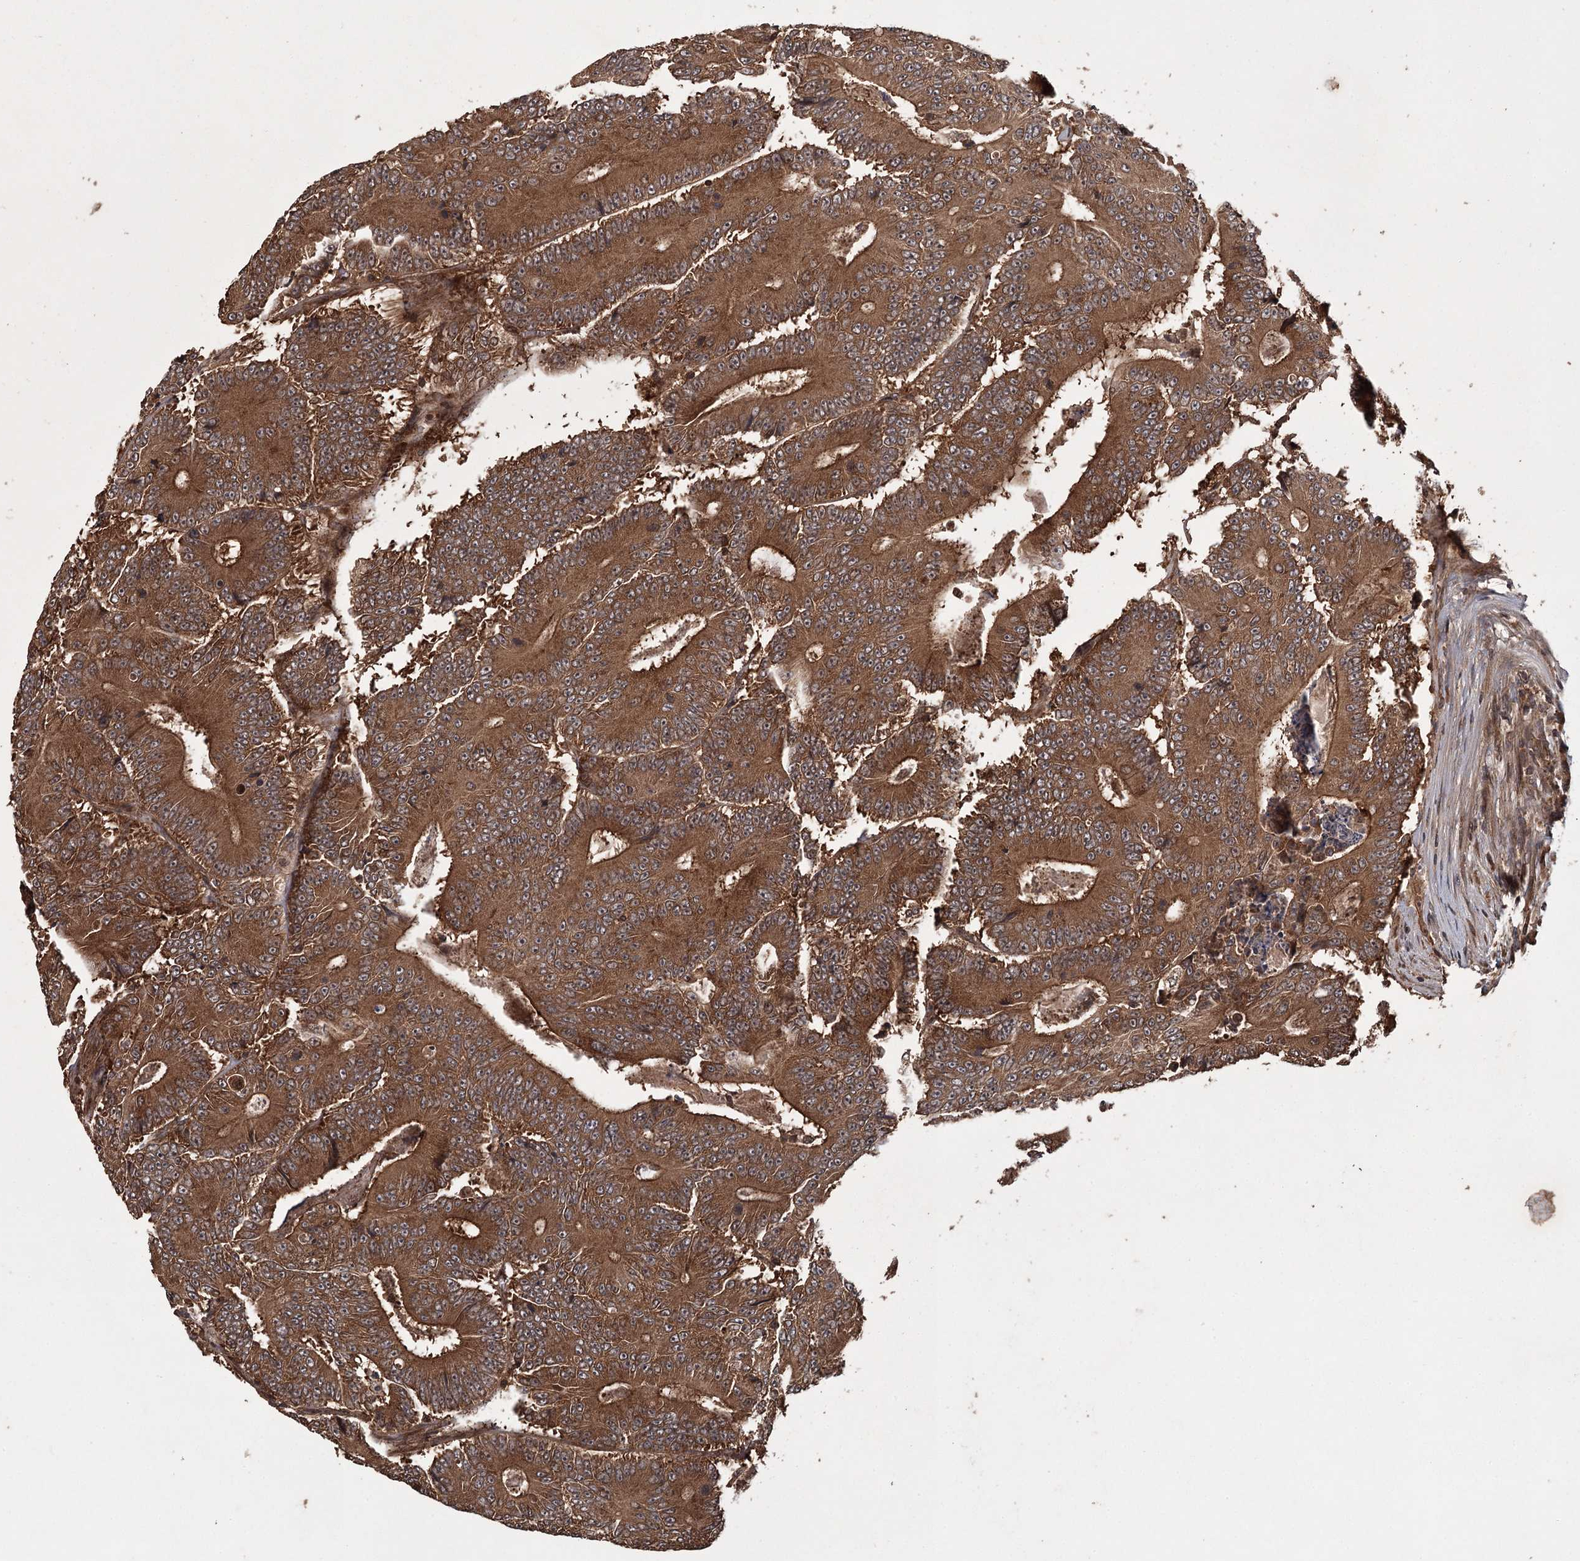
{"staining": {"intensity": "strong", "quantity": ">75%", "location": "cytoplasmic/membranous"}, "tissue": "colorectal cancer", "cell_type": "Tumor cells", "image_type": "cancer", "snomed": [{"axis": "morphology", "description": "Adenocarcinoma, NOS"}, {"axis": "topography", "description": "Colon"}], "caption": "The immunohistochemical stain highlights strong cytoplasmic/membranous staining in tumor cells of colorectal adenocarcinoma tissue.", "gene": "RPAP3", "patient": {"sex": "male", "age": 83}}